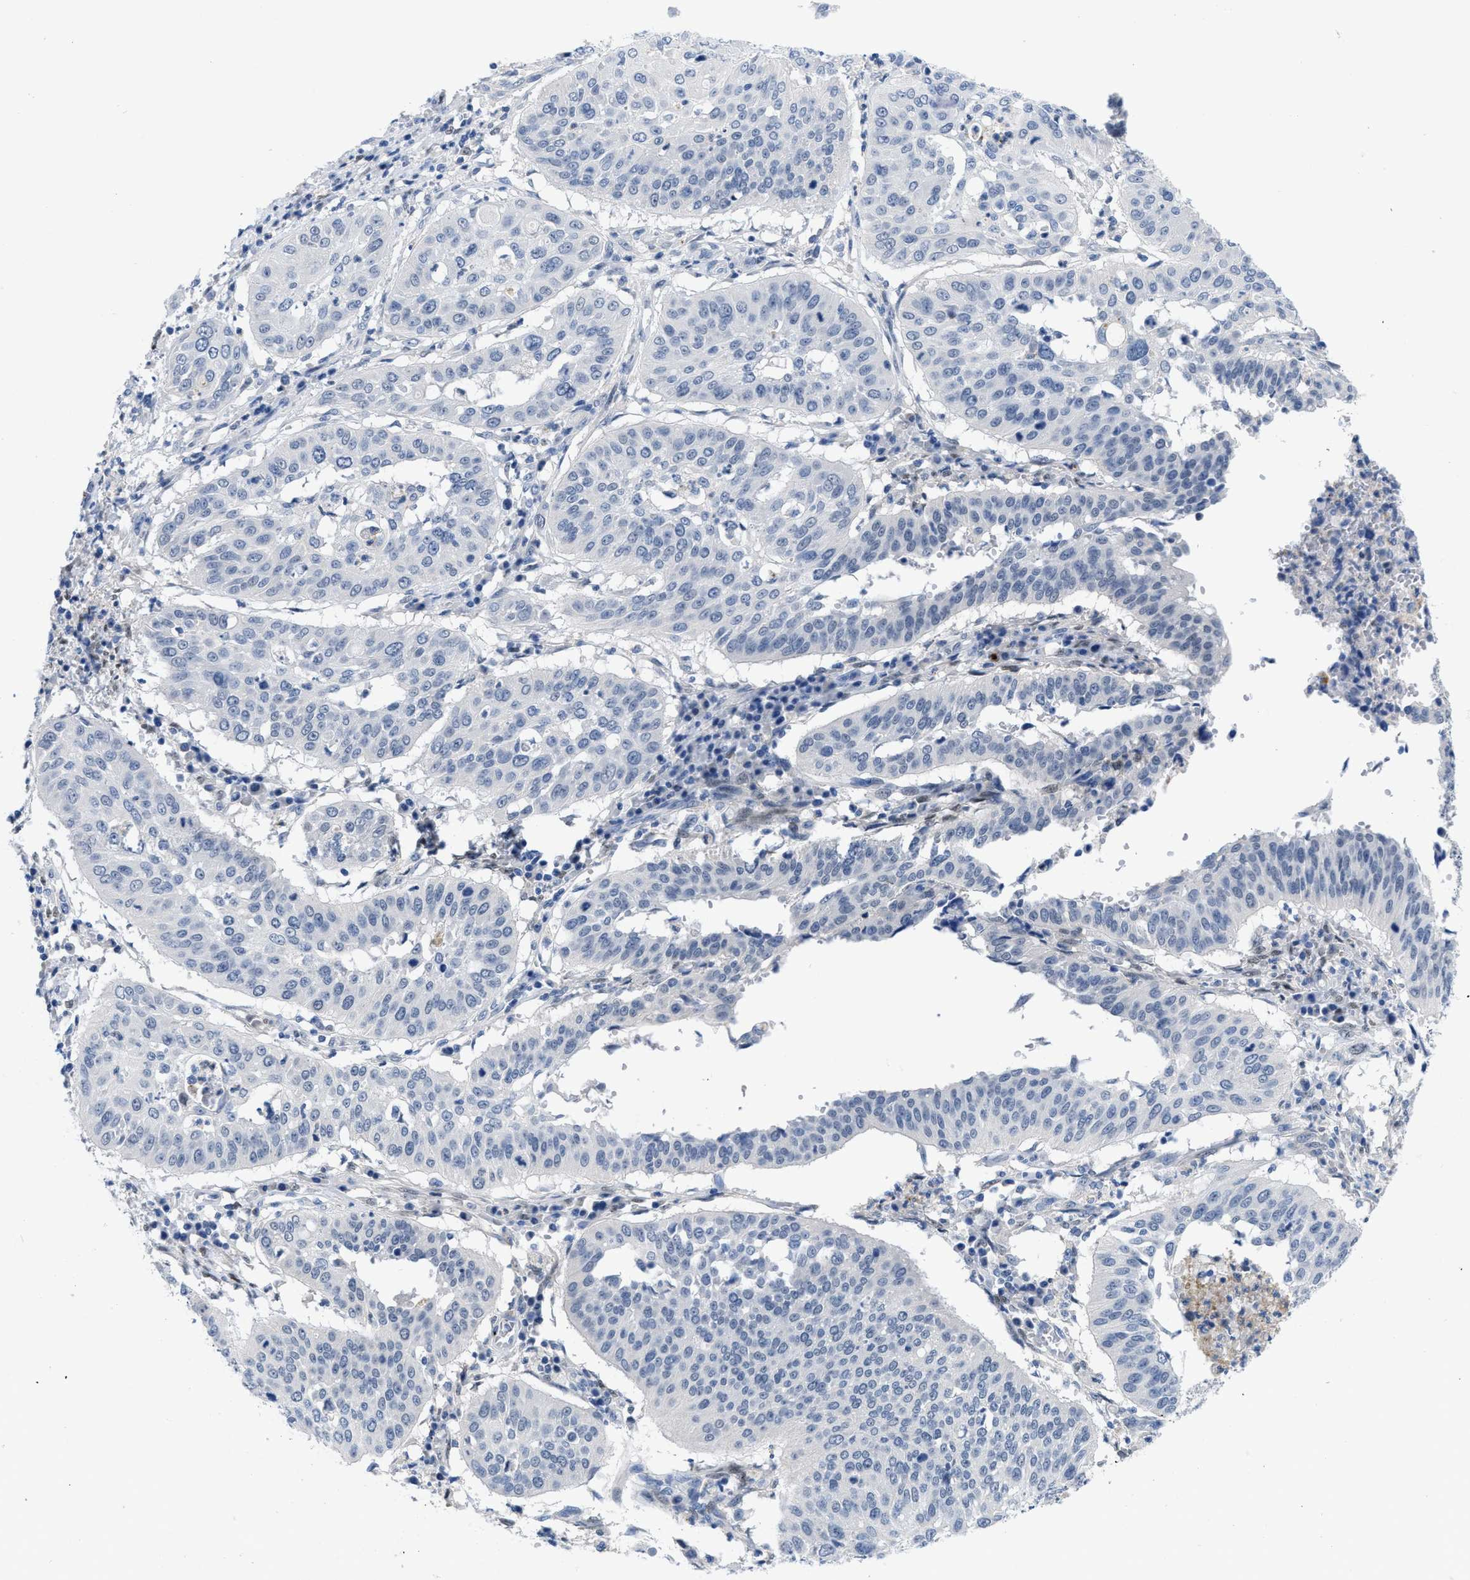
{"staining": {"intensity": "negative", "quantity": "none", "location": "none"}, "tissue": "cervical cancer", "cell_type": "Tumor cells", "image_type": "cancer", "snomed": [{"axis": "morphology", "description": "Normal tissue, NOS"}, {"axis": "morphology", "description": "Squamous cell carcinoma, NOS"}, {"axis": "topography", "description": "Cervix"}], "caption": "This is an immunohistochemistry (IHC) histopathology image of human cervical cancer (squamous cell carcinoma). There is no positivity in tumor cells.", "gene": "NFIX", "patient": {"sex": "female", "age": 39}}